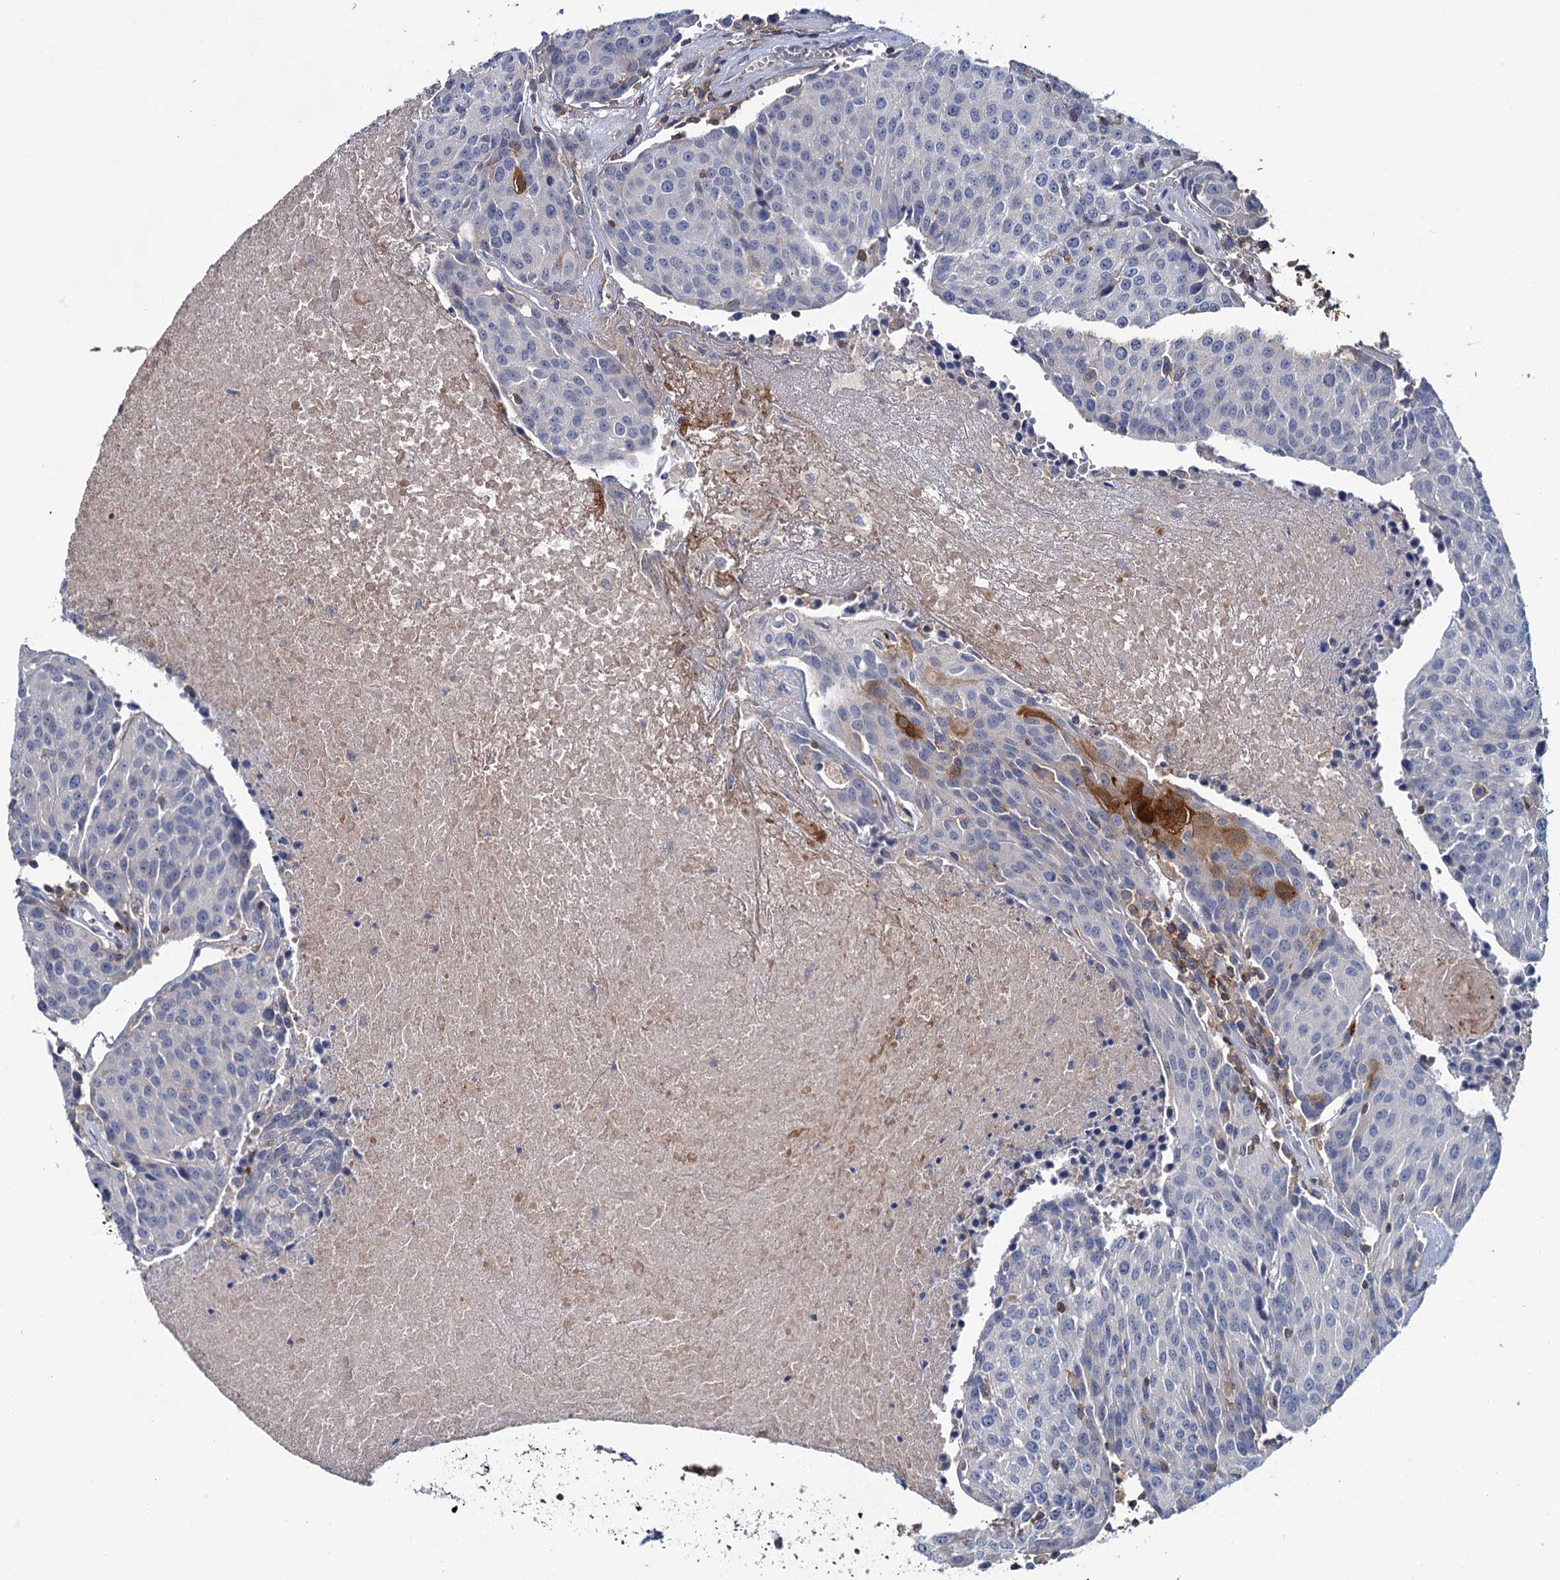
{"staining": {"intensity": "moderate", "quantity": "<25%", "location": "cytoplasmic/membranous"}, "tissue": "urothelial cancer", "cell_type": "Tumor cells", "image_type": "cancer", "snomed": [{"axis": "morphology", "description": "Urothelial carcinoma, High grade"}, {"axis": "topography", "description": "Urinary bladder"}], "caption": "Urothelial cancer stained with IHC demonstrates moderate cytoplasmic/membranous expression in about <25% of tumor cells.", "gene": "FGFR2", "patient": {"sex": "female", "age": 85}}